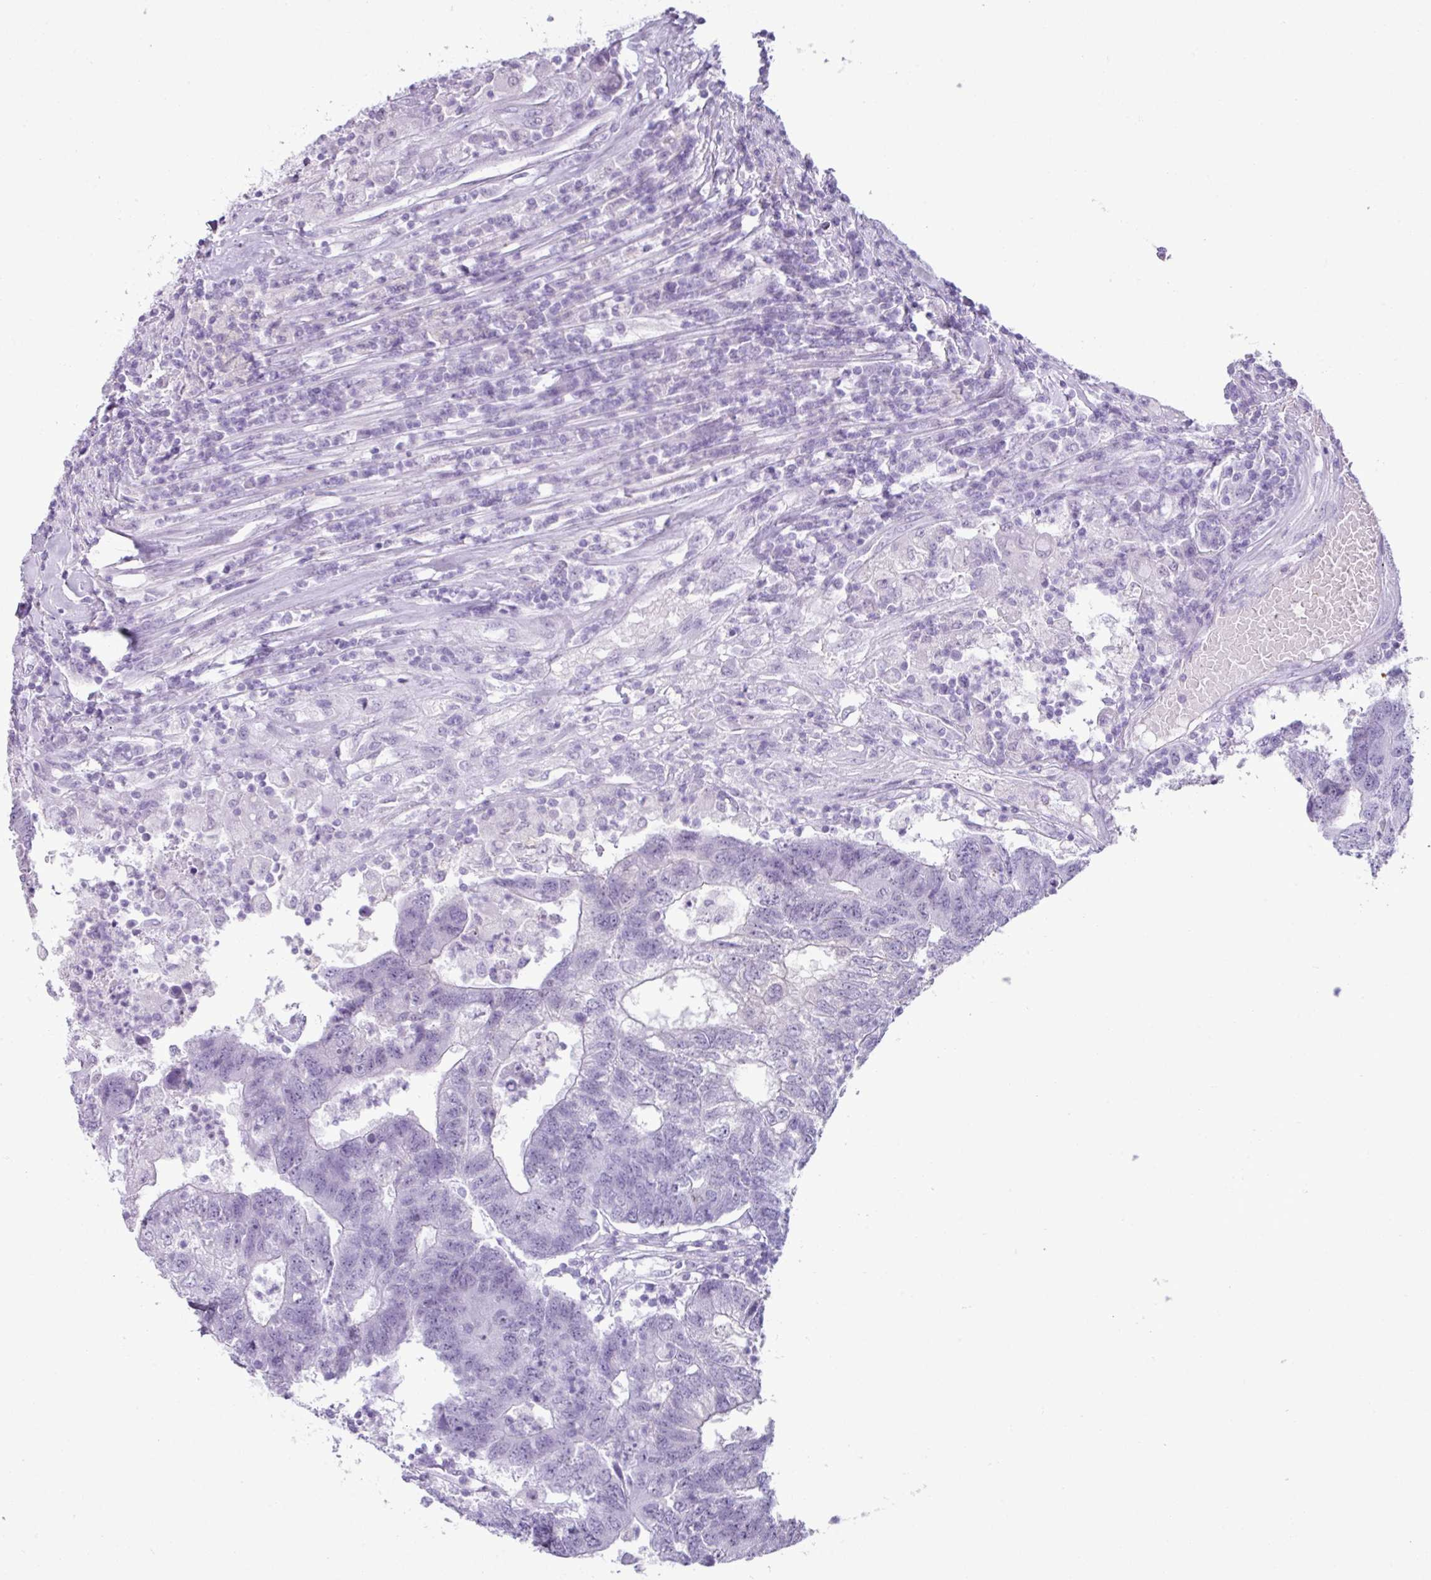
{"staining": {"intensity": "negative", "quantity": "none", "location": "none"}, "tissue": "colorectal cancer", "cell_type": "Tumor cells", "image_type": "cancer", "snomed": [{"axis": "morphology", "description": "Adenocarcinoma, NOS"}, {"axis": "topography", "description": "Colon"}], "caption": "Colorectal cancer (adenocarcinoma) was stained to show a protein in brown. There is no significant expression in tumor cells.", "gene": "SCT", "patient": {"sex": "female", "age": 48}}